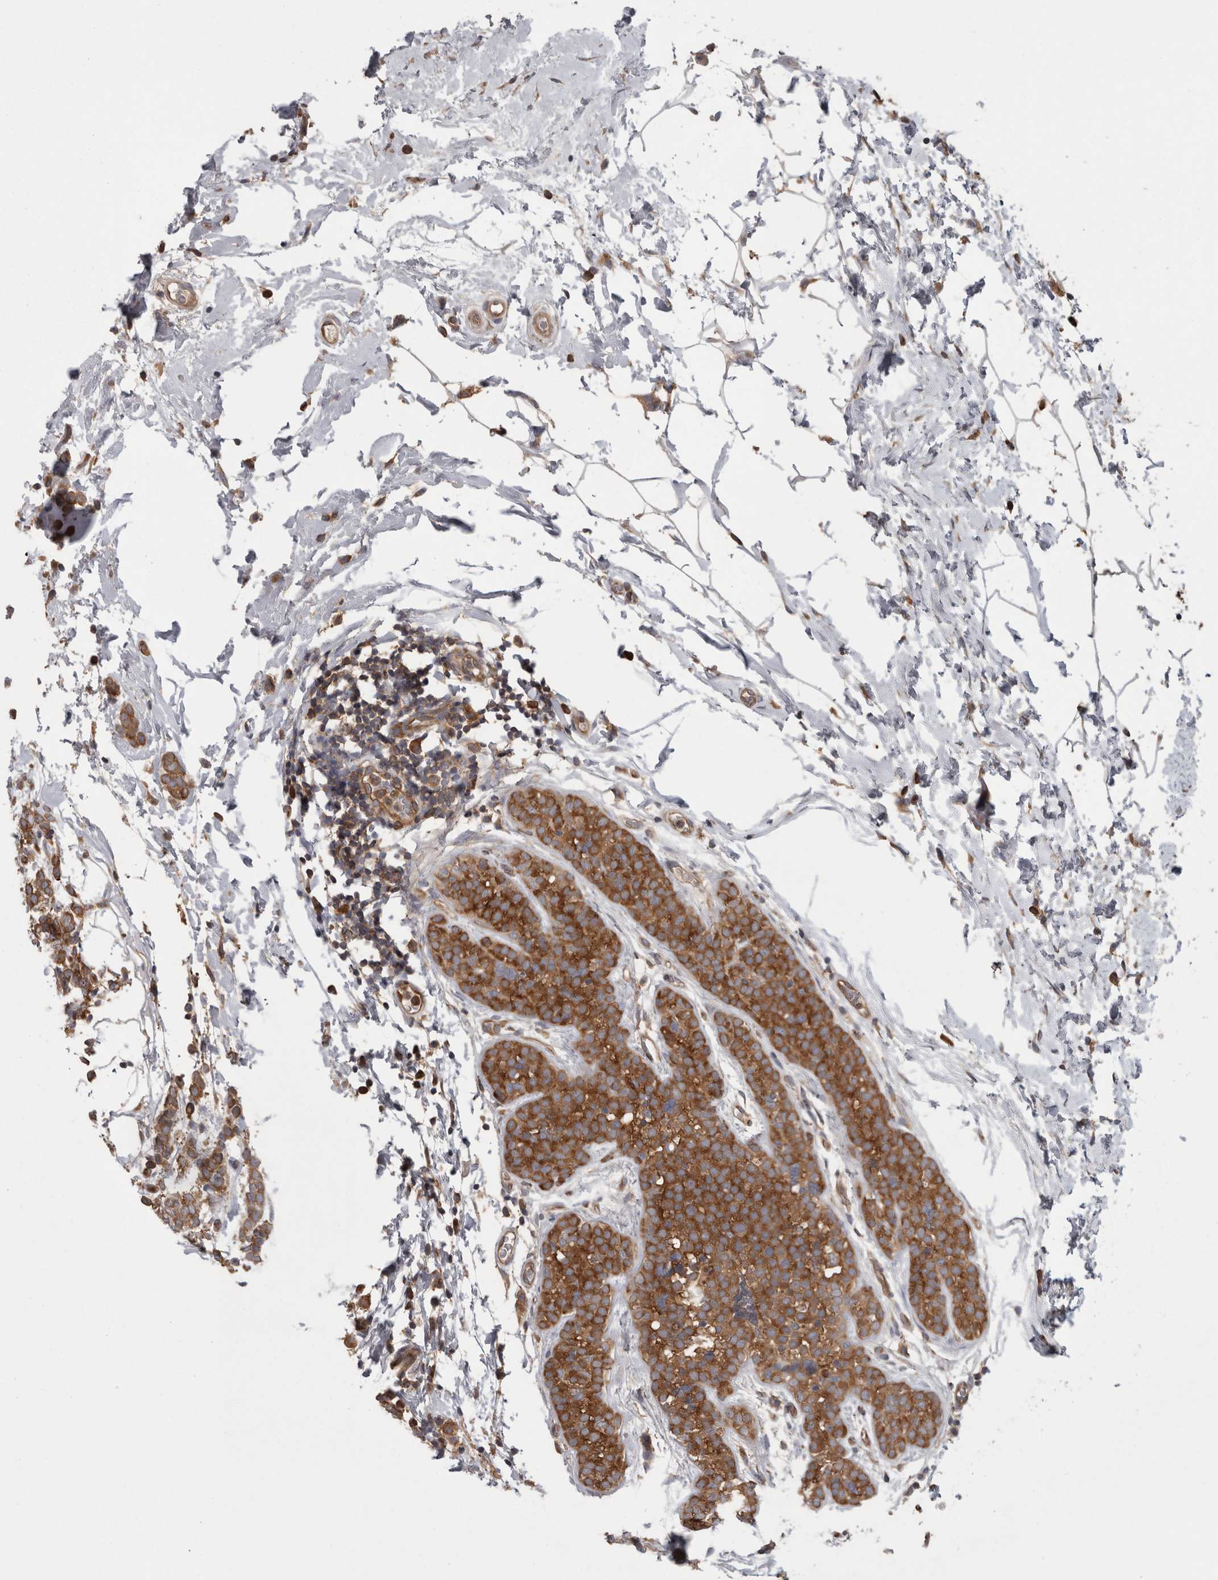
{"staining": {"intensity": "moderate", "quantity": ">75%", "location": "cytoplasmic/membranous"}, "tissue": "breast cancer", "cell_type": "Tumor cells", "image_type": "cancer", "snomed": [{"axis": "morphology", "description": "Lobular carcinoma"}, {"axis": "topography", "description": "Breast"}], "caption": "Breast lobular carcinoma was stained to show a protein in brown. There is medium levels of moderate cytoplasmic/membranous expression in about >75% of tumor cells. The protein of interest is shown in brown color, while the nuclei are stained blue.", "gene": "SMCR8", "patient": {"sex": "female", "age": 50}}